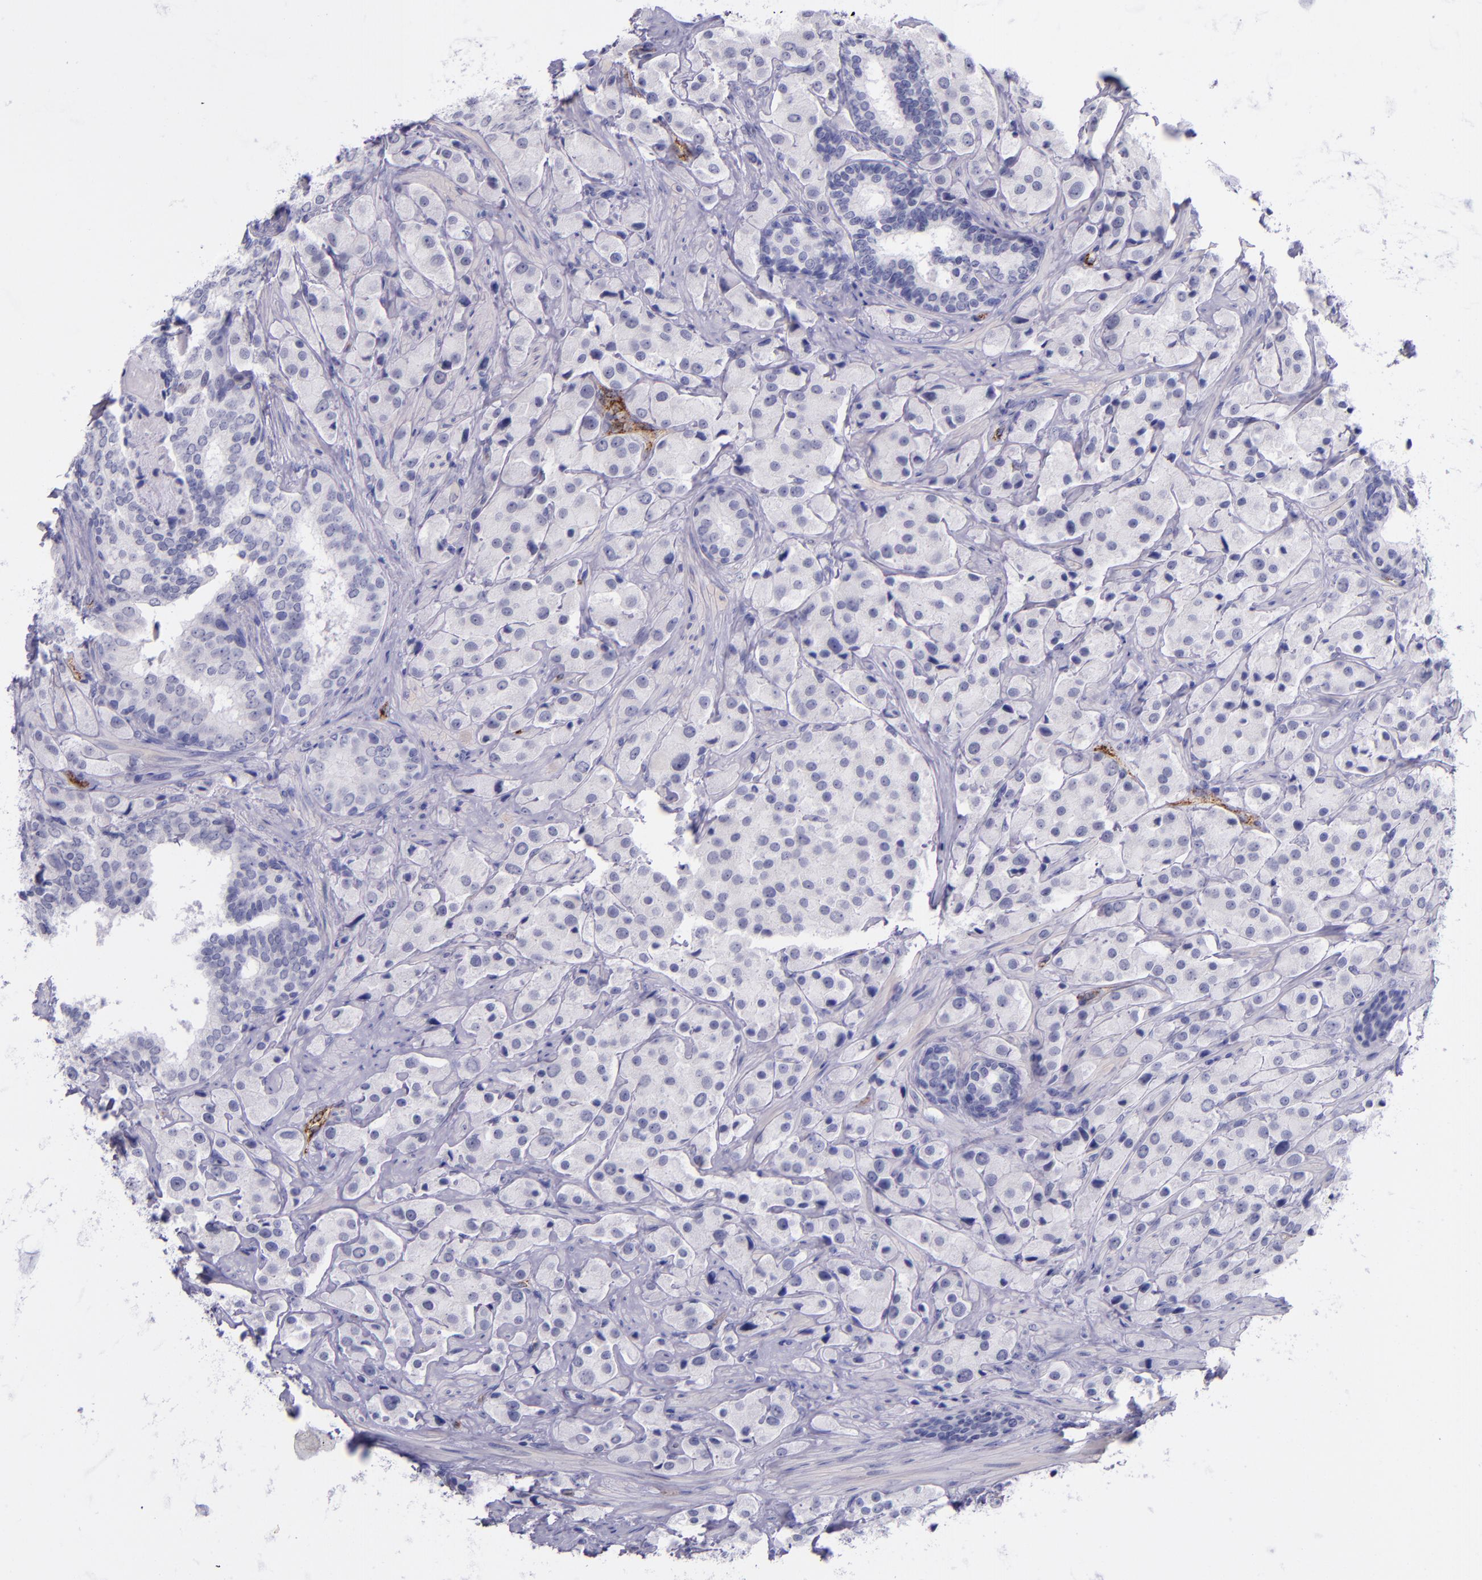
{"staining": {"intensity": "negative", "quantity": "none", "location": "none"}, "tissue": "prostate cancer", "cell_type": "Tumor cells", "image_type": "cancer", "snomed": [{"axis": "morphology", "description": "Adenocarcinoma, Medium grade"}, {"axis": "topography", "description": "Prostate"}], "caption": "A photomicrograph of human medium-grade adenocarcinoma (prostate) is negative for staining in tumor cells.", "gene": "SELE", "patient": {"sex": "male", "age": 70}}